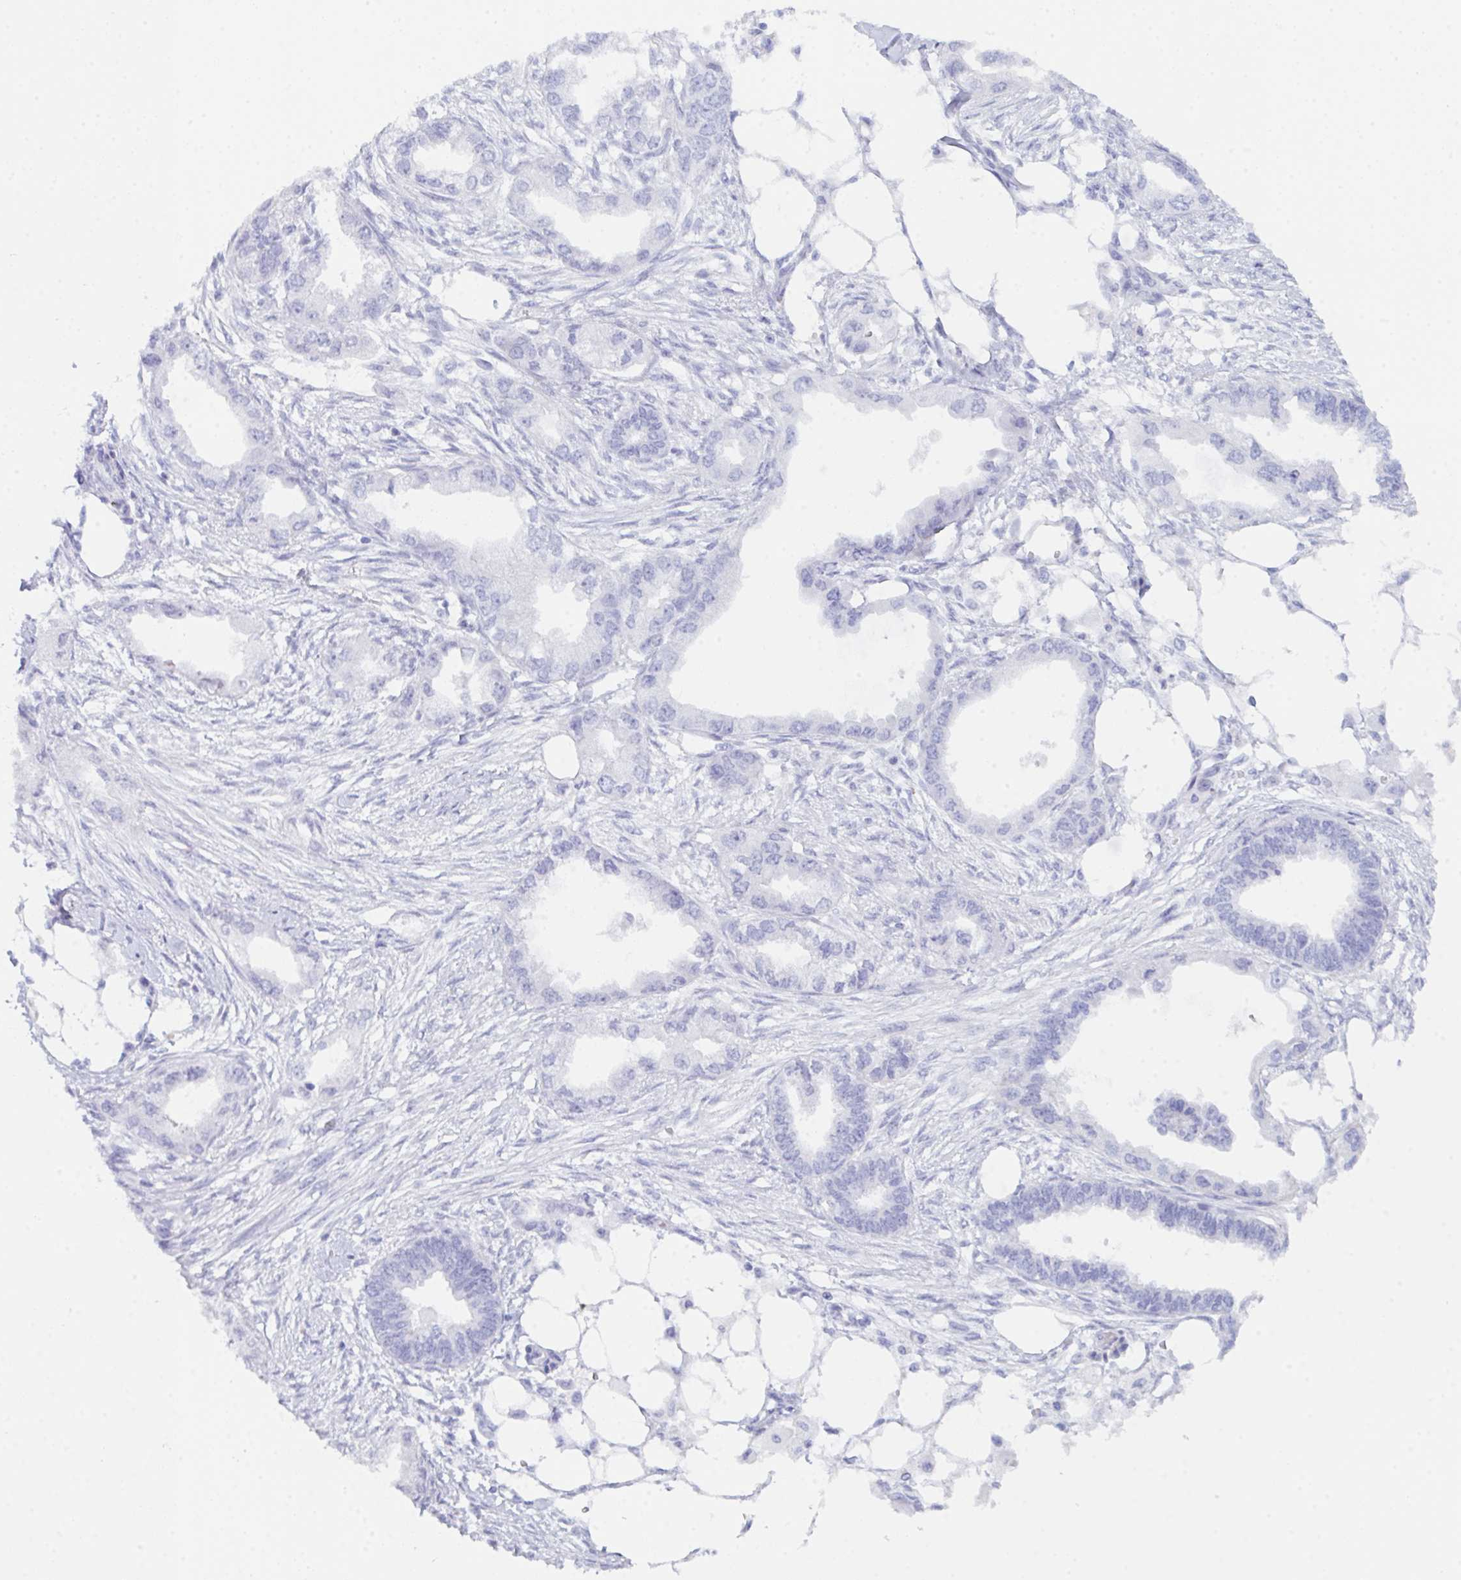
{"staining": {"intensity": "negative", "quantity": "none", "location": "none"}, "tissue": "endometrial cancer", "cell_type": "Tumor cells", "image_type": "cancer", "snomed": [{"axis": "morphology", "description": "Adenocarcinoma, NOS"}, {"axis": "morphology", "description": "Adenocarcinoma, metastatic, NOS"}, {"axis": "topography", "description": "Adipose tissue"}, {"axis": "topography", "description": "Endometrium"}], "caption": "Tumor cells show no significant protein staining in endometrial cancer.", "gene": "CEP170B", "patient": {"sex": "female", "age": 67}}